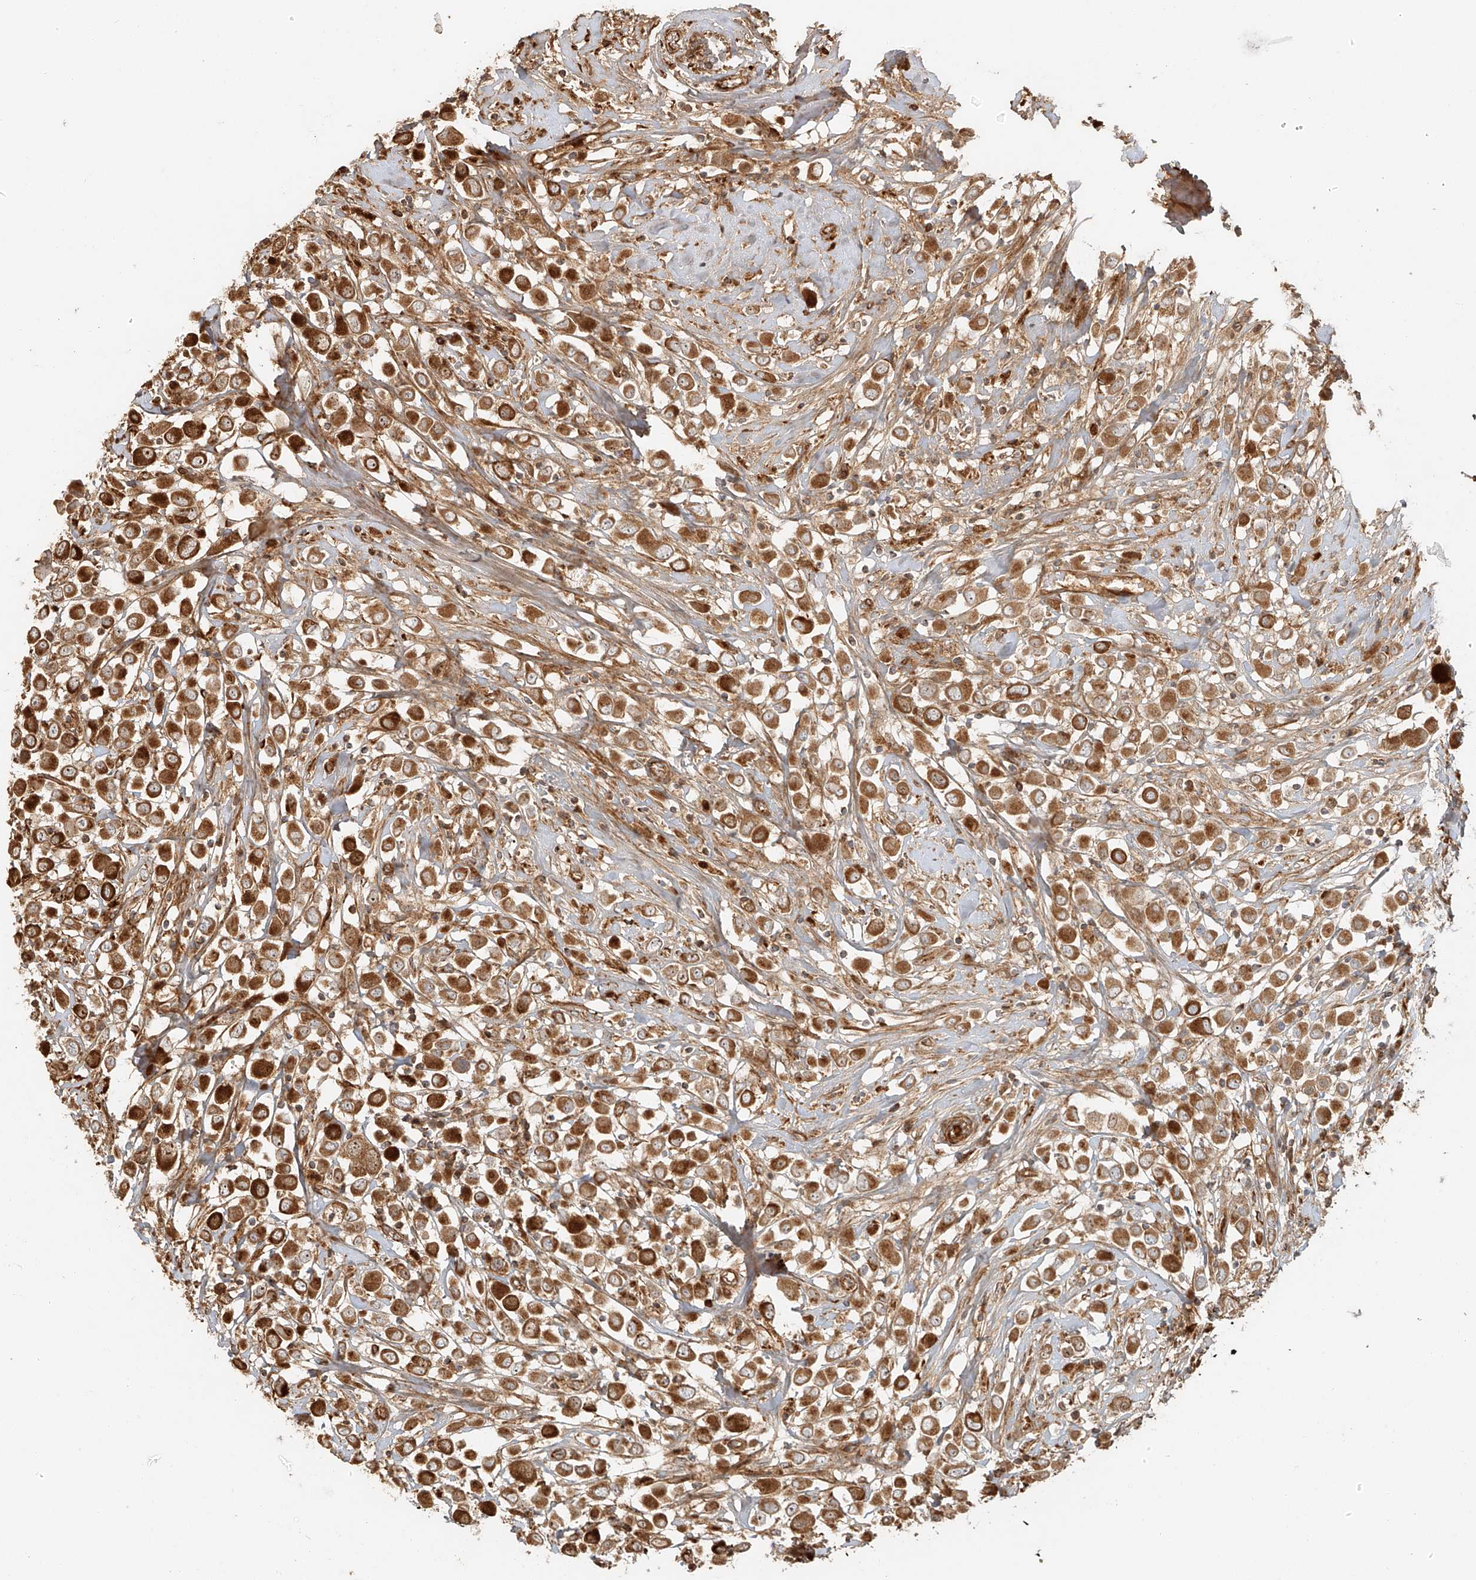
{"staining": {"intensity": "strong", "quantity": ">75%", "location": "cytoplasmic/membranous"}, "tissue": "breast cancer", "cell_type": "Tumor cells", "image_type": "cancer", "snomed": [{"axis": "morphology", "description": "Duct carcinoma"}, {"axis": "topography", "description": "Breast"}], "caption": "Strong cytoplasmic/membranous protein expression is identified in about >75% of tumor cells in invasive ductal carcinoma (breast).", "gene": "MIPEP", "patient": {"sex": "female", "age": 61}}